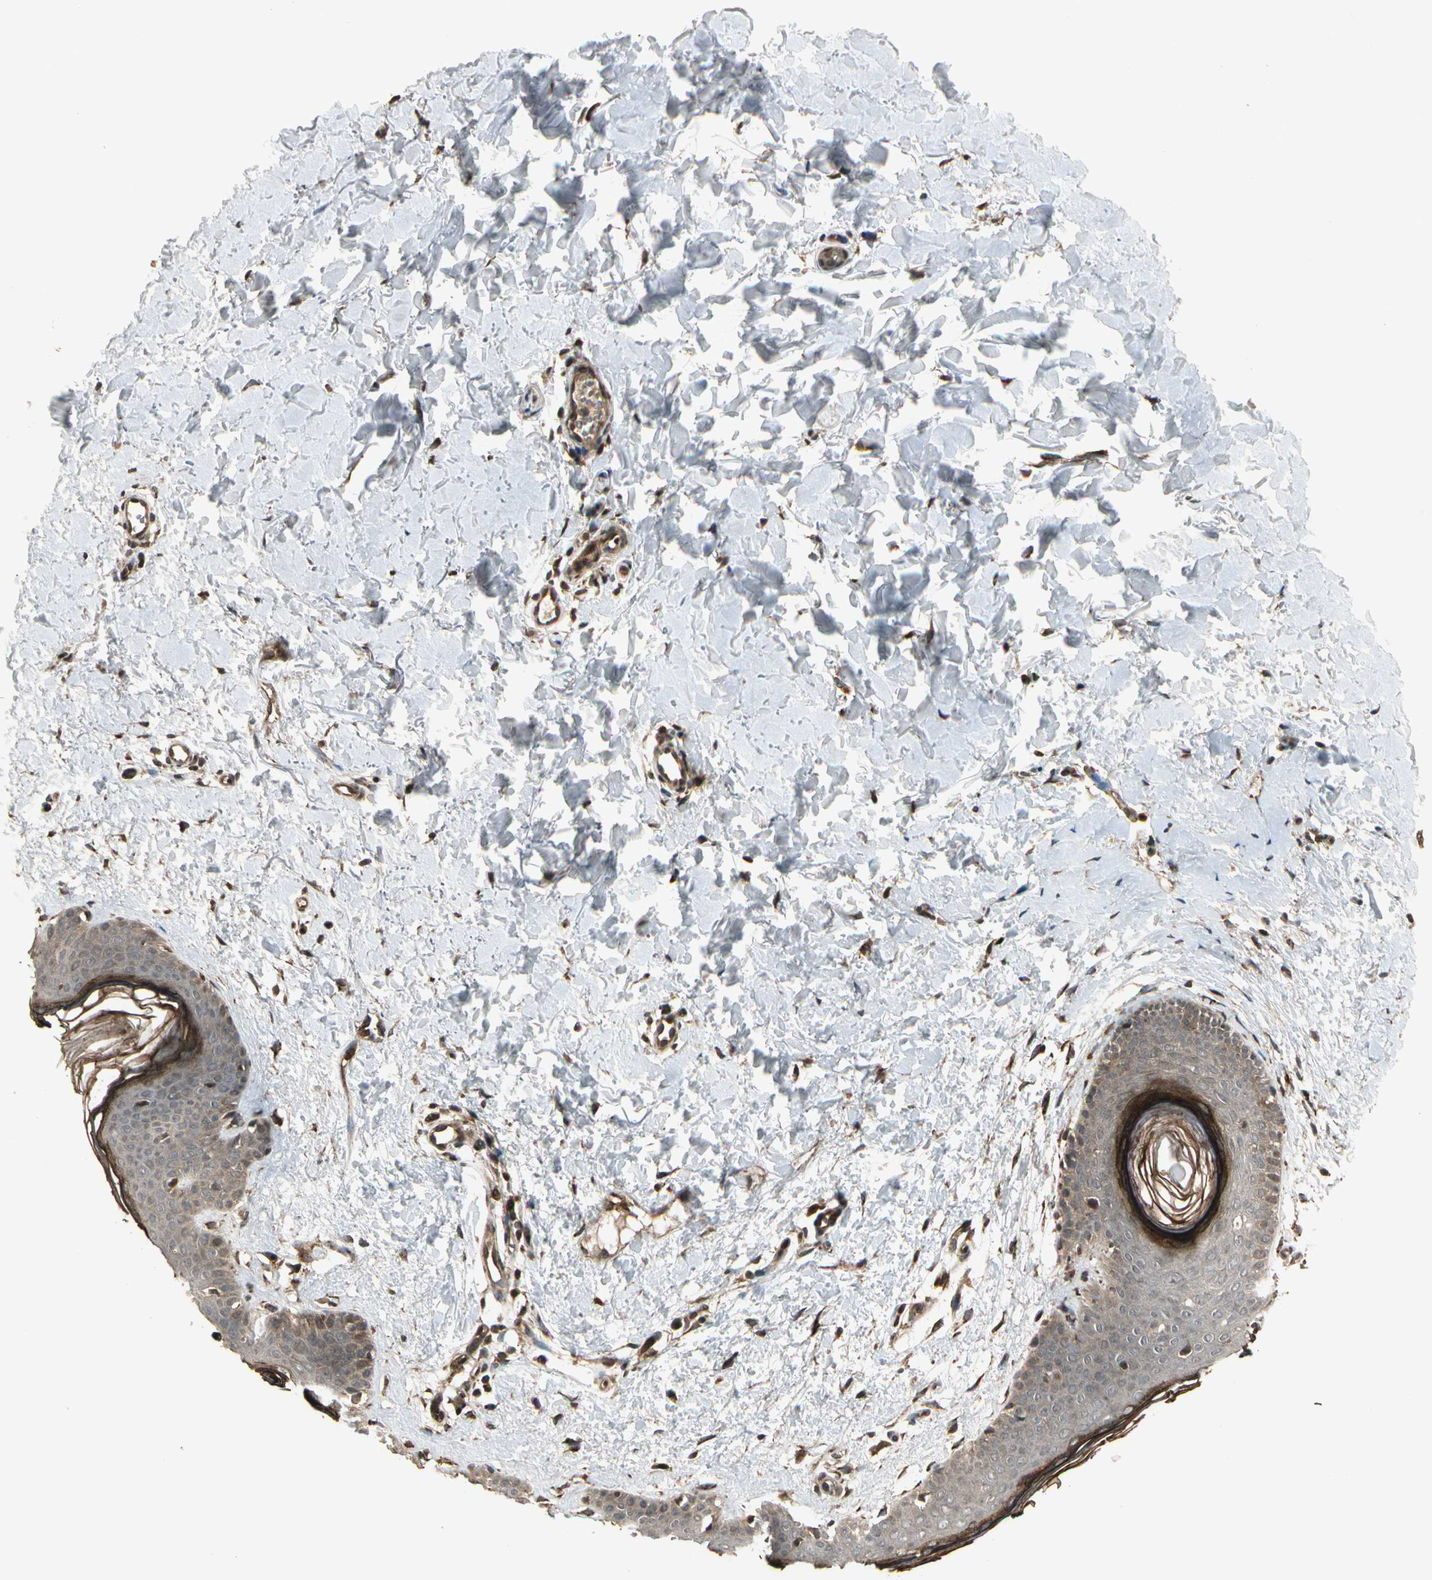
{"staining": {"intensity": "strong", "quantity": "25%-75%", "location": "cytoplasmic/membranous"}, "tissue": "skin", "cell_type": "Fibroblasts", "image_type": "normal", "snomed": [{"axis": "morphology", "description": "Normal tissue, NOS"}, {"axis": "topography", "description": "Skin"}], "caption": "A photomicrograph of human skin stained for a protein displays strong cytoplasmic/membranous brown staining in fibroblasts.", "gene": "GLUL", "patient": {"sex": "female", "age": 56}}